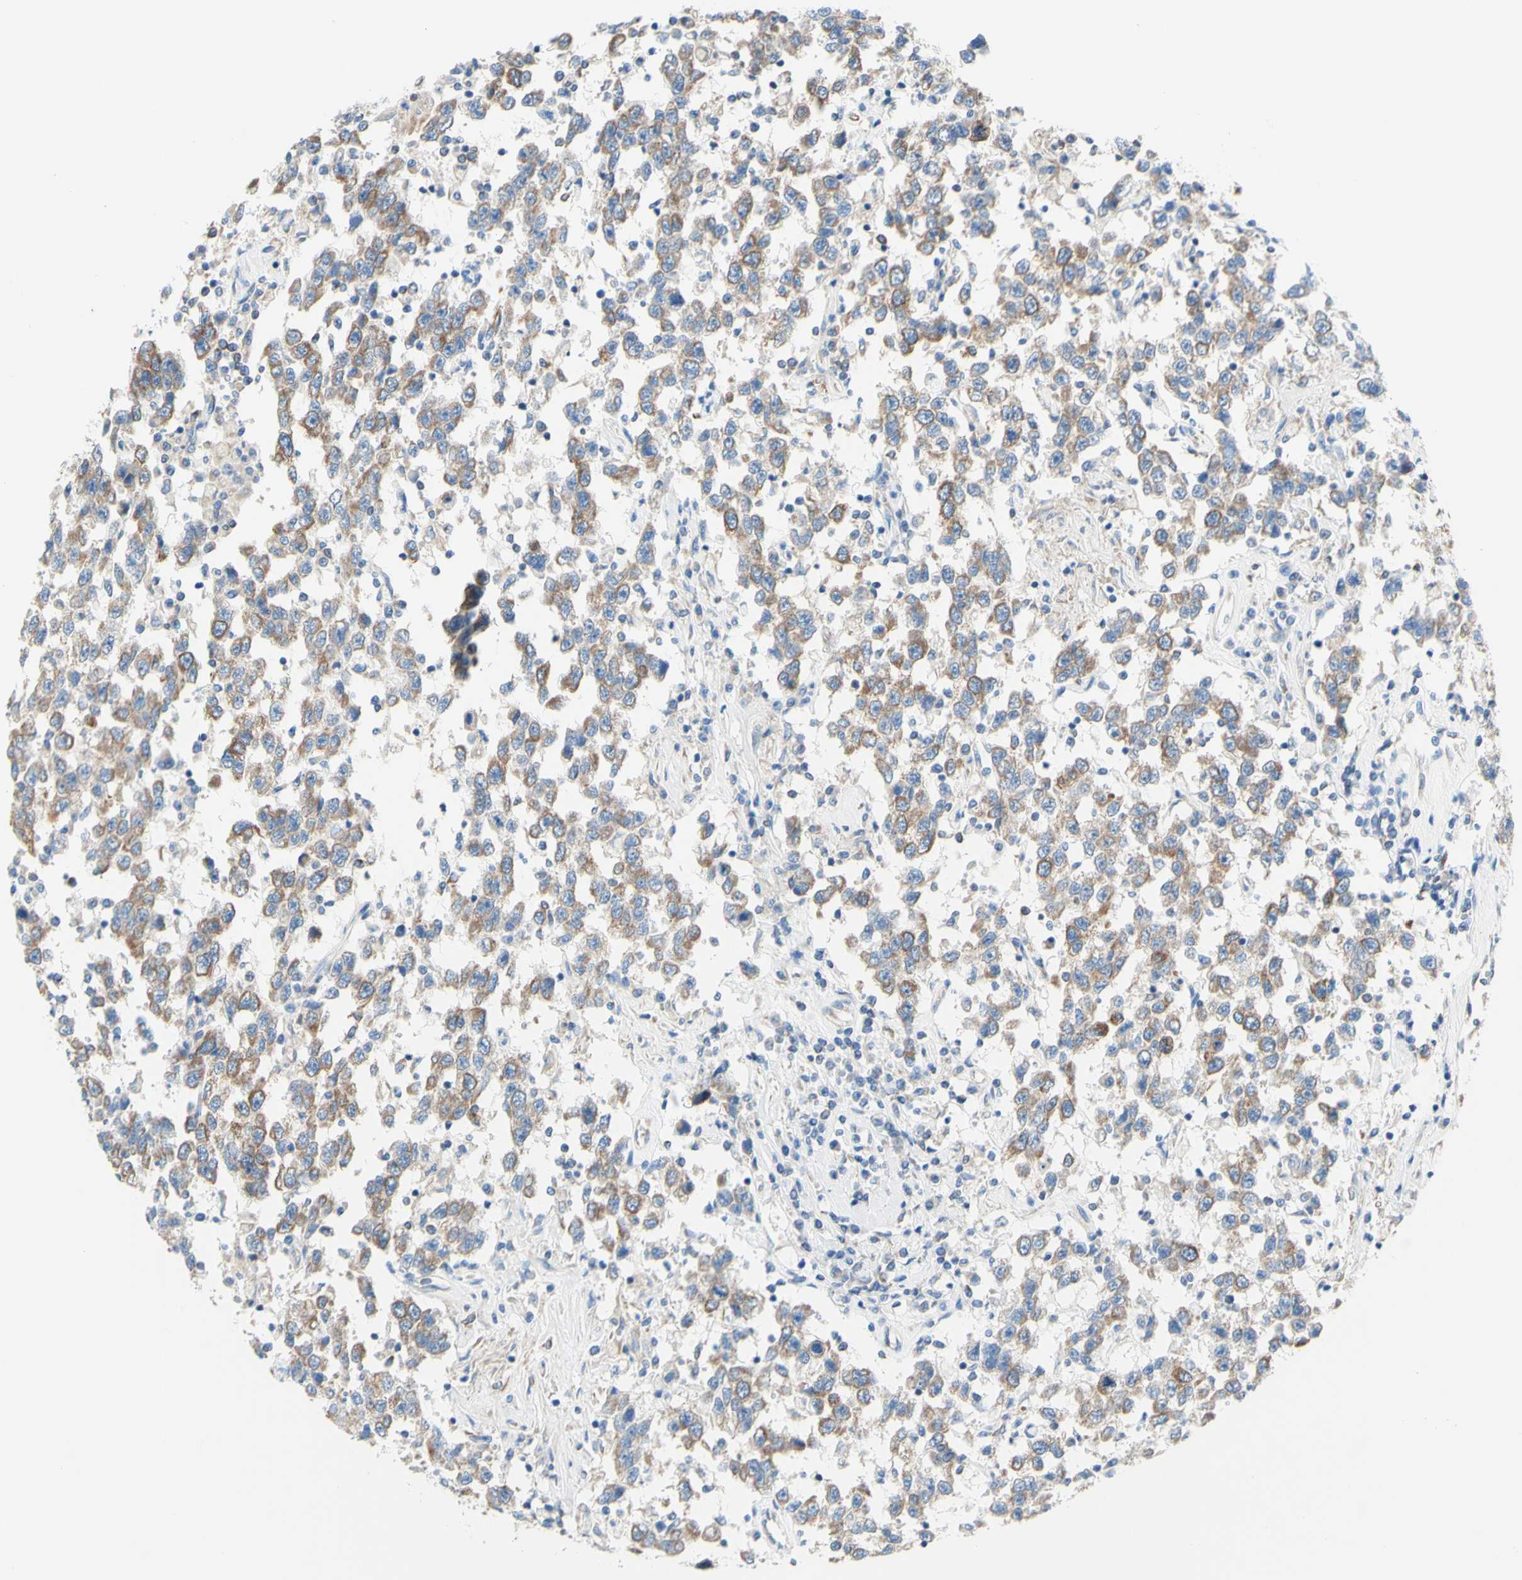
{"staining": {"intensity": "moderate", "quantity": "25%-75%", "location": "cytoplasmic/membranous"}, "tissue": "testis cancer", "cell_type": "Tumor cells", "image_type": "cancer", "snomed": [{"axis": "morphology", "description": "Seminoma, NOS"}, {"axis": "topography", "description": "Testis"}], "caption": "Protein expression analysis of human testis cancer (seminoma) reveals moderate cytoplasmic/membranous staining in about 25%-75% of tumor cells. (IHC, brightfield microscopy, high magnification).", "gene": "RETREG2", "patient": {"sex": "male", "age": 41}}